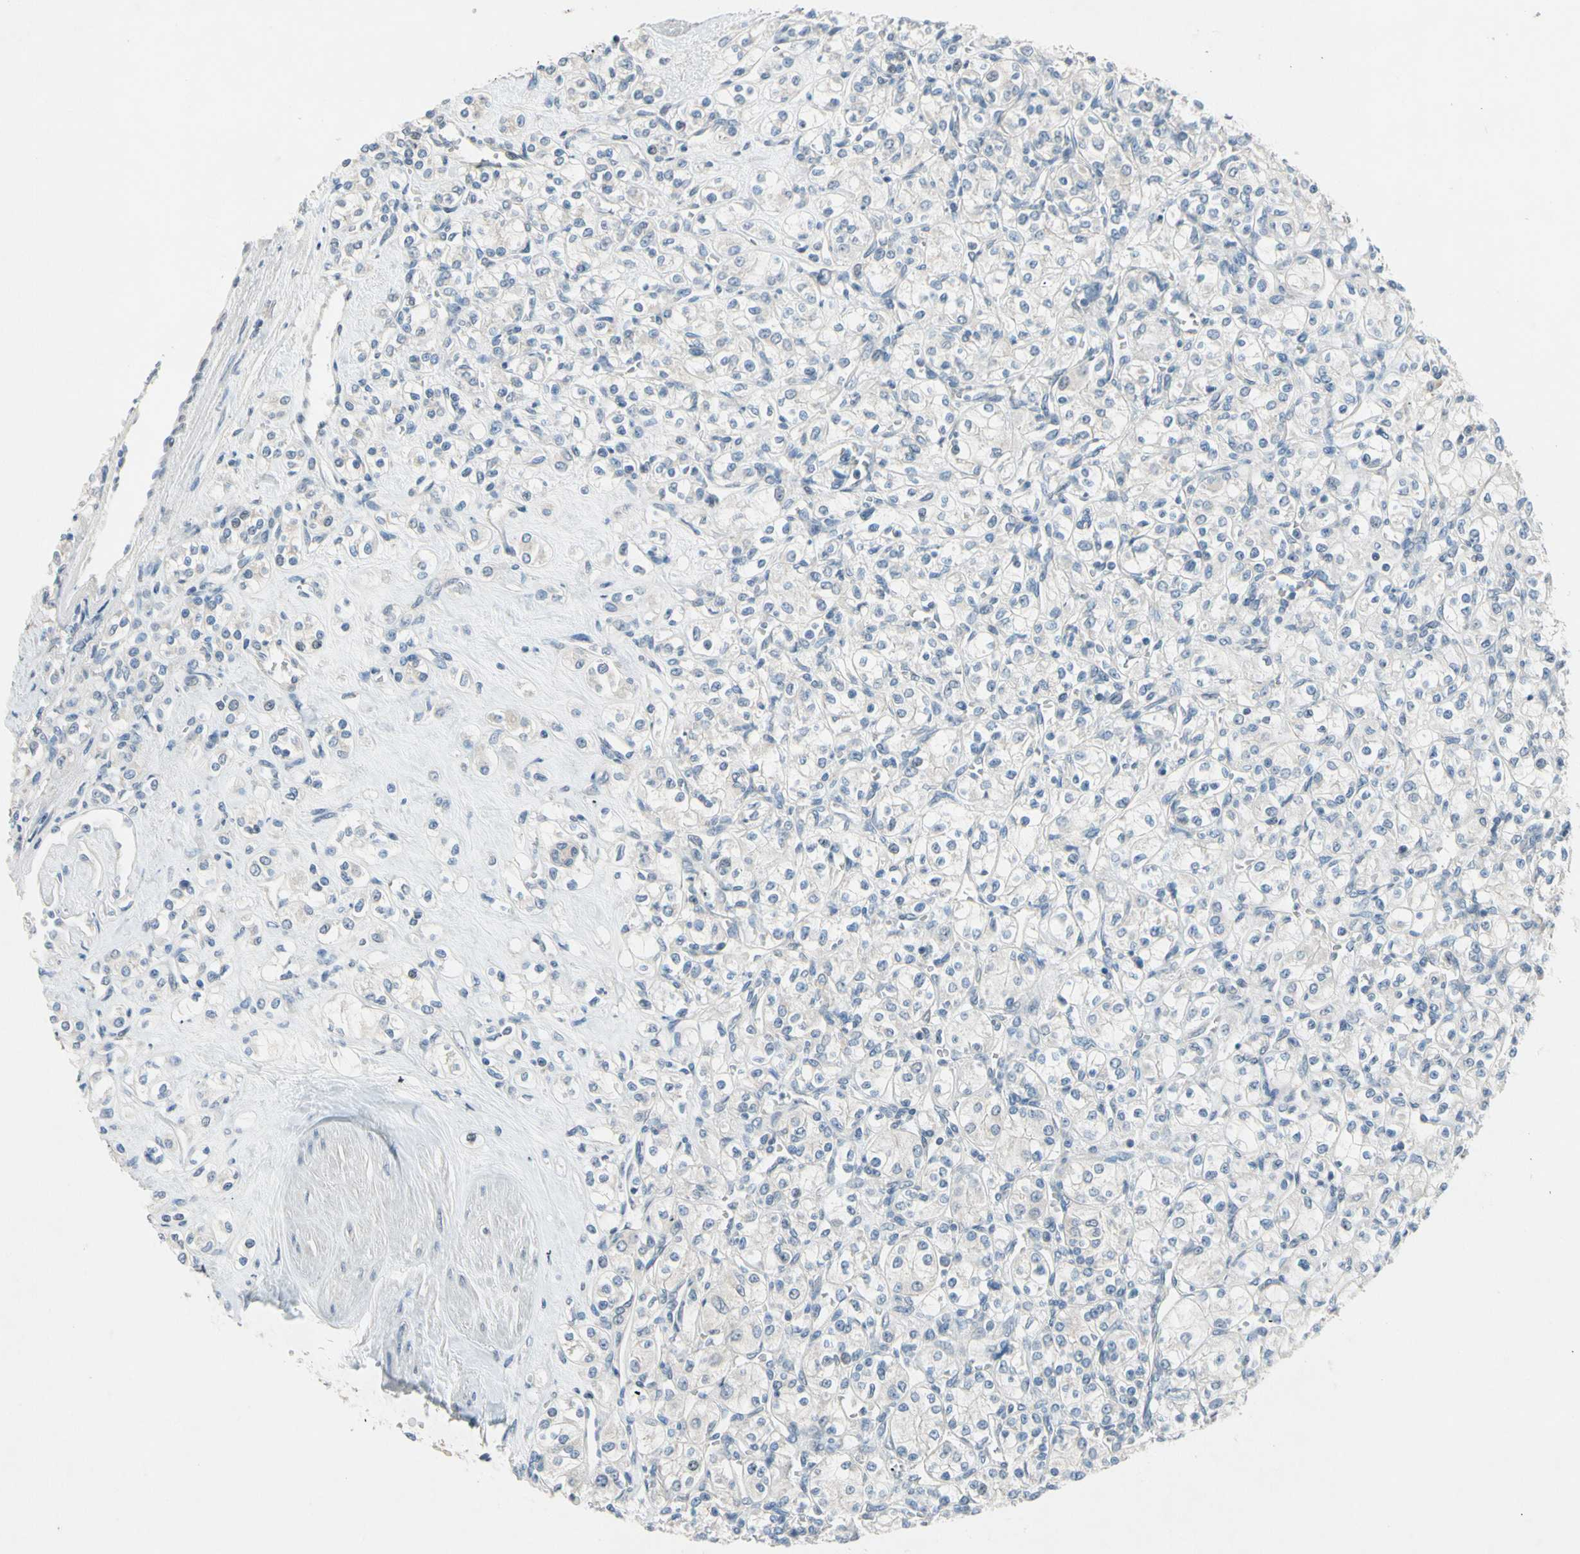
{"staining": {"intensity": "negative", "quantity": "none", "location": "none"}, "tissue": "renal cancer", "cell_type": "Tumor cells", "image_type": "cancer", "snomed": [{"axis": "morphology", "description": "Adenocarcinoma, NOS"}, {"axis": "topography", "description": "Kidney"}], "caption": "Tumor cells are negative for brown protein staining in adenocarcinoma (renal). (DAB immunohistochemistry (IHC), high magnification).", "gene": "PIP5K1B", "patient": {"sex": "male", "age": 77}}